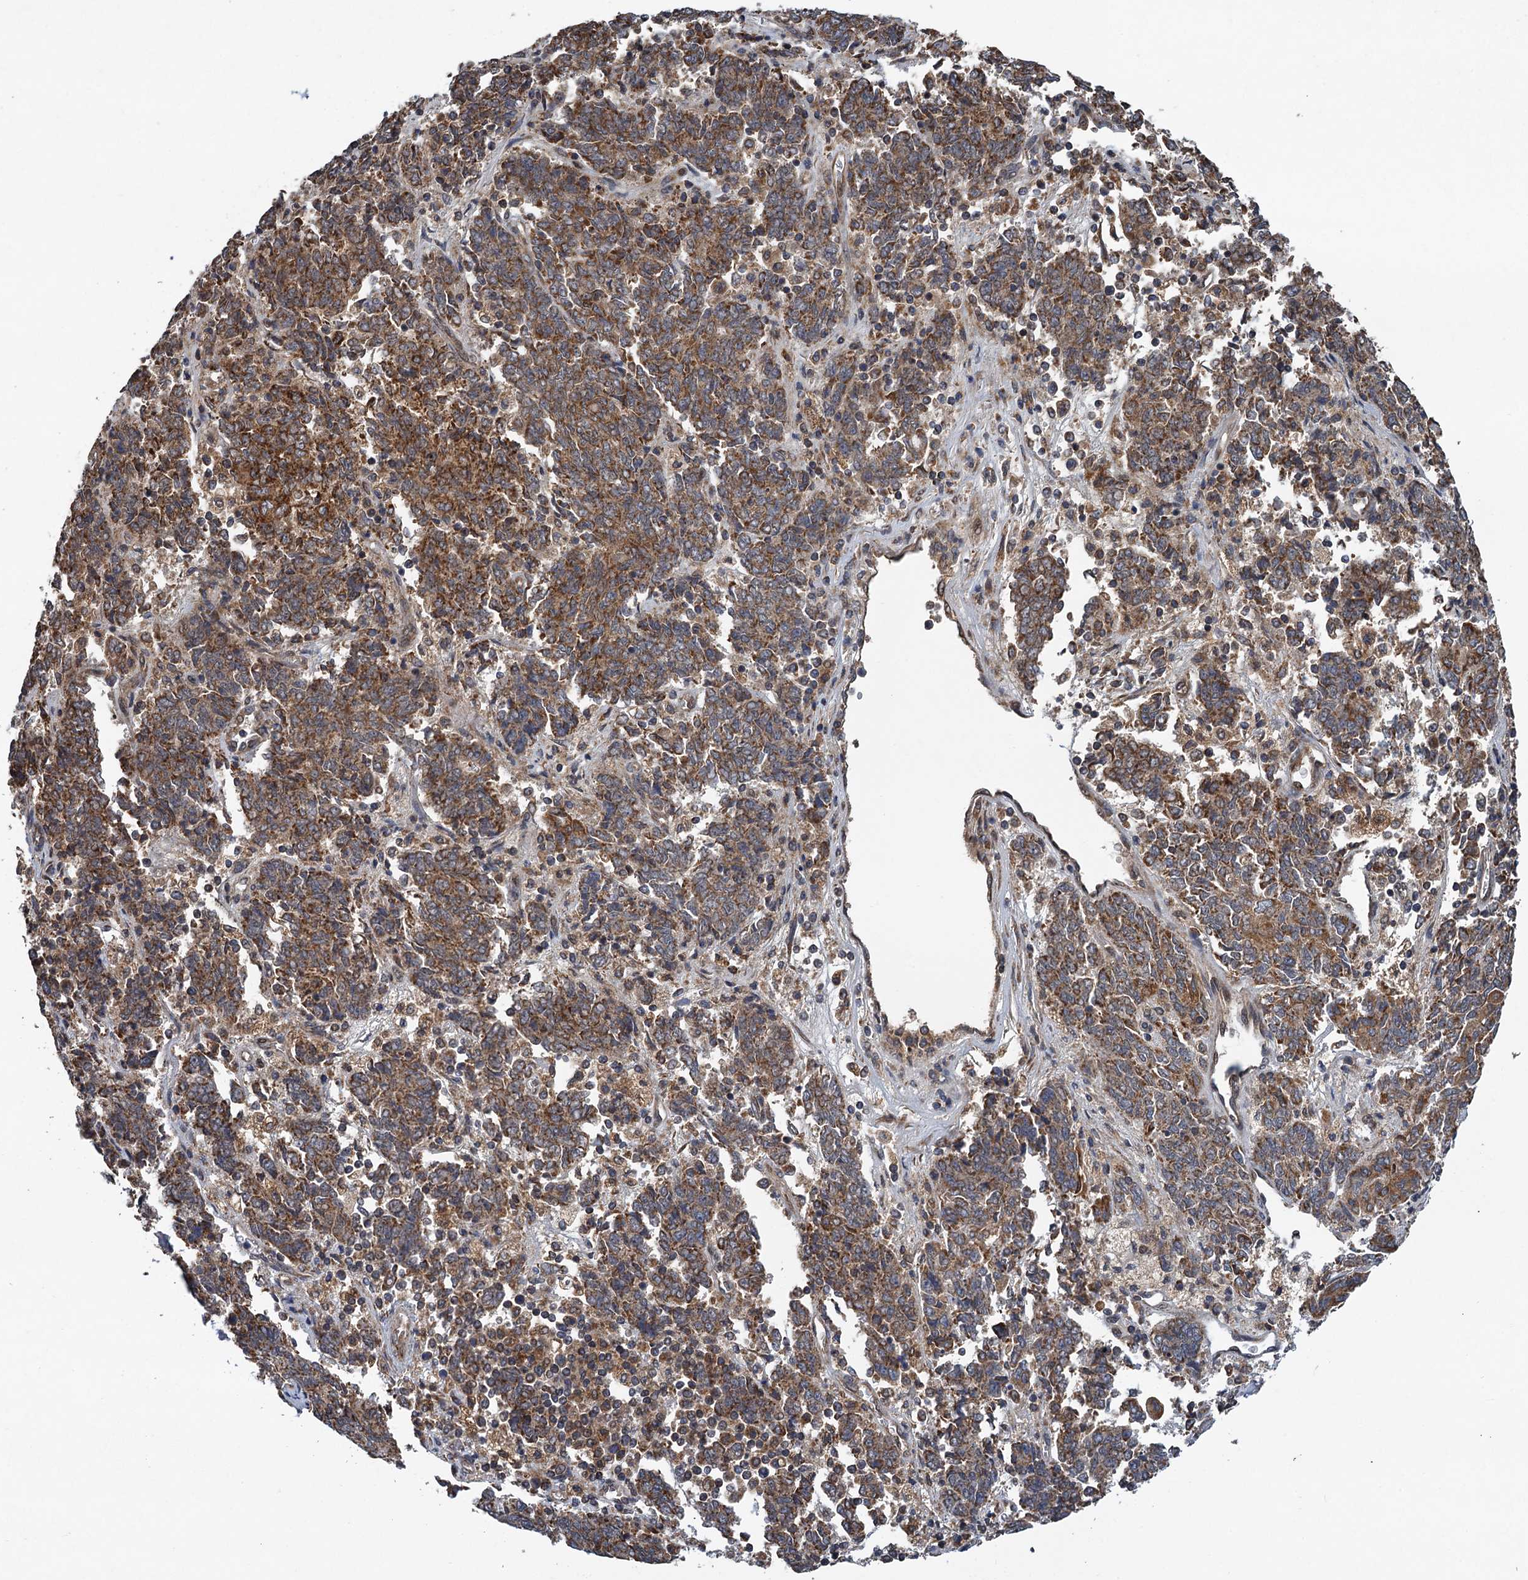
{"staining": {"intensity": "moderate", "quantity": ">75%", "location": "cytoplasmic/membranous"}, "tissue": "endometrial cancer", "cell_type": "Tumor cells", "image_type": "cancer", "snomed": [{"axis": "morphology", "description": "Adenocarcinoma, NOS"}, {"axis": "topography", "description": "Endometrium"}], "caption": "Approximately >75% of tumor cells in adenocarcinoma (endometrial) display moderate cytoplasmic/membranous protein staining as visualized by brown immunohistochemical staining.", "gene": "CMPK2", "patient": {"sex": "female", "age": 80}}